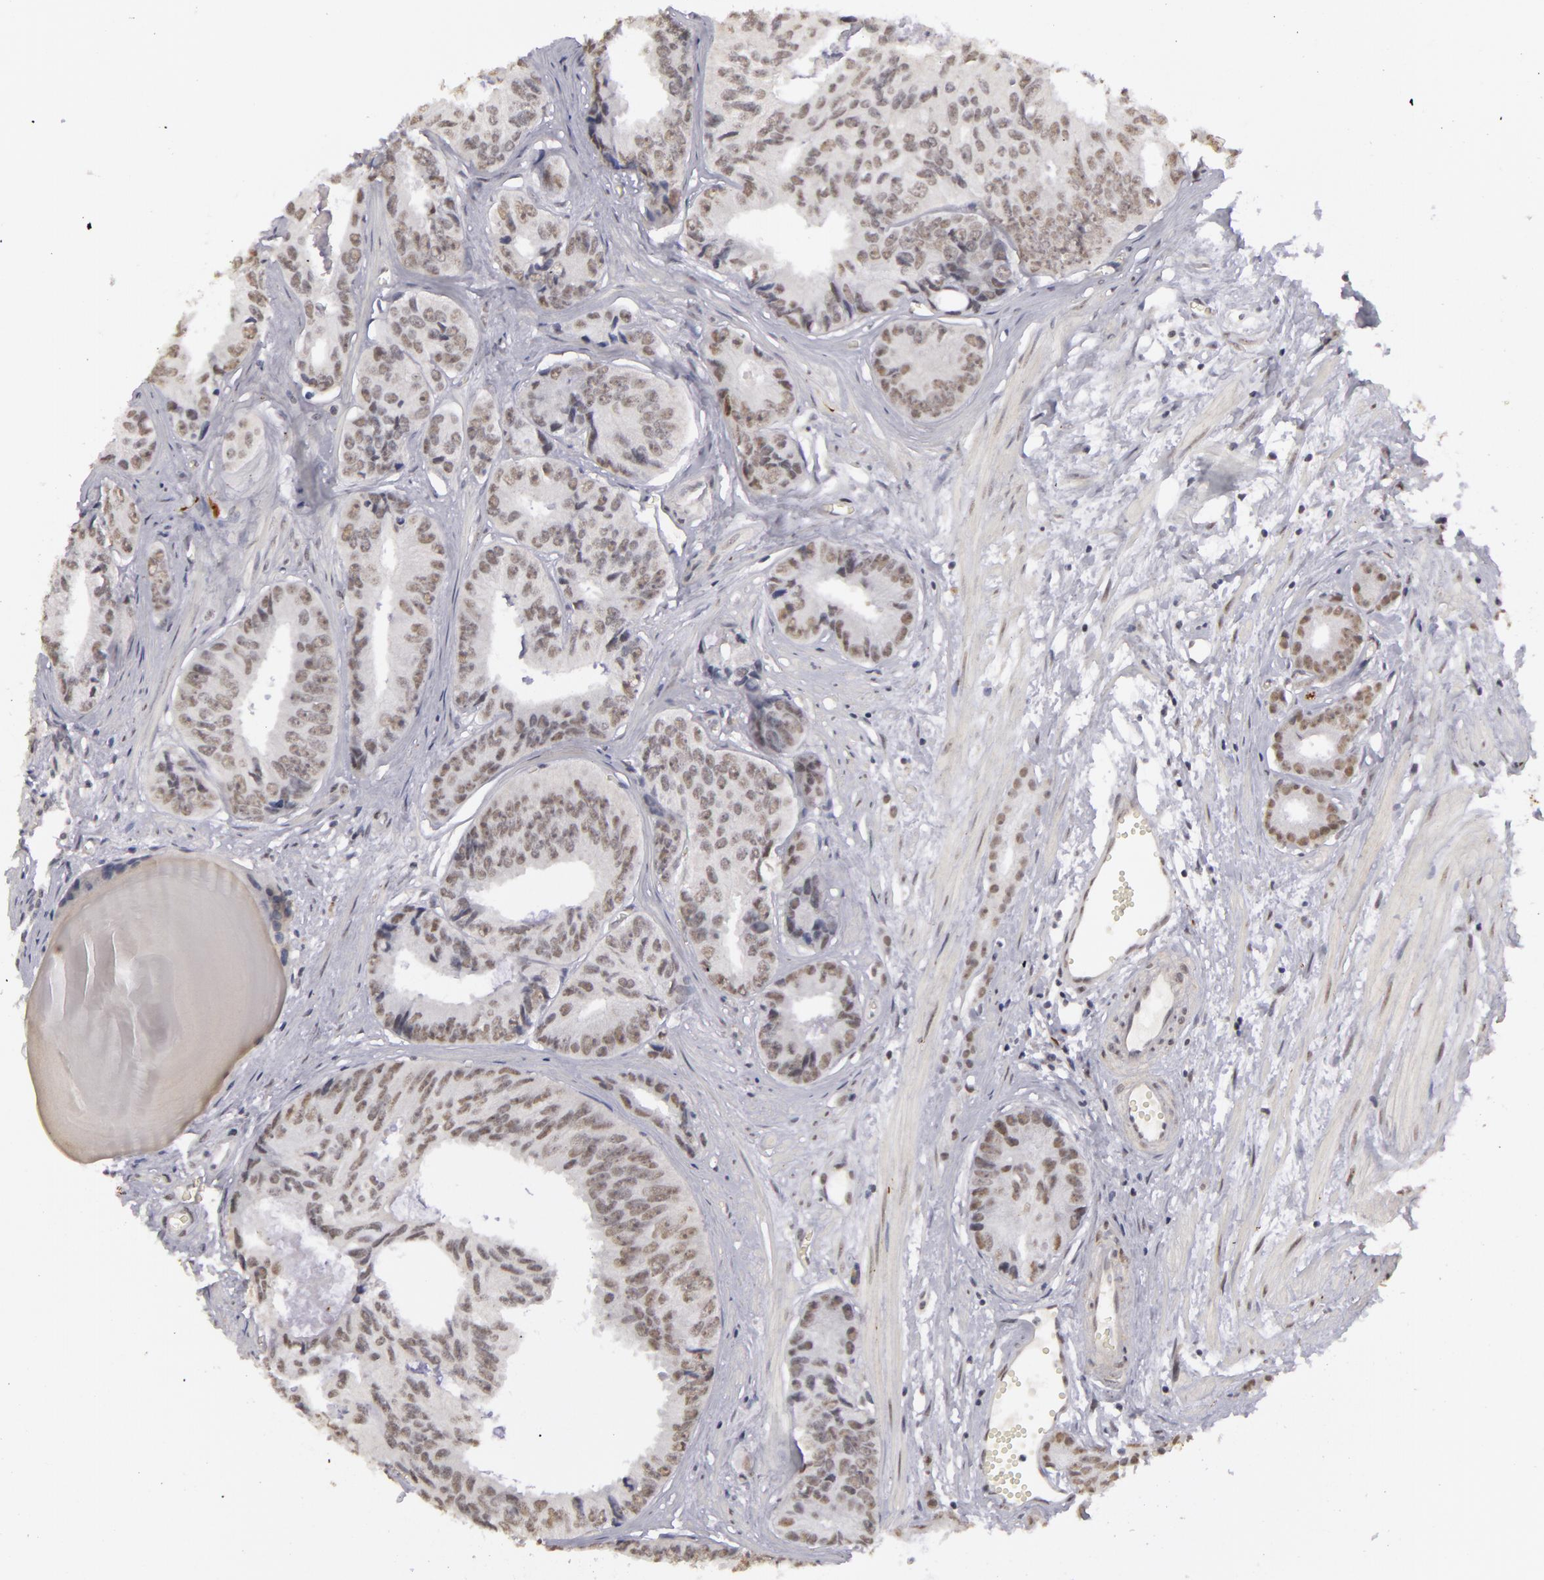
{"staining": {"intensity": "weak", "quantity": "25%-75%", "location": "nuclear"}, "tissue": "prostate cancer", "cell_type": "Tumor cells", "image_type": "cancer", "snomed": [{"axis": "morphology", "description": "Adenocarcinoma, High grade"}, {"axis": "topography", "description": "Prostate"}], "caption": "Prostate high-grade adenocarcinoma was stained to show a protein in brown. There is low levels of weak nuclear positivity in about 25%-75% of tumor cells.", "gene": "RRP7A", "patient": {"sex": "male", "age": 56}}